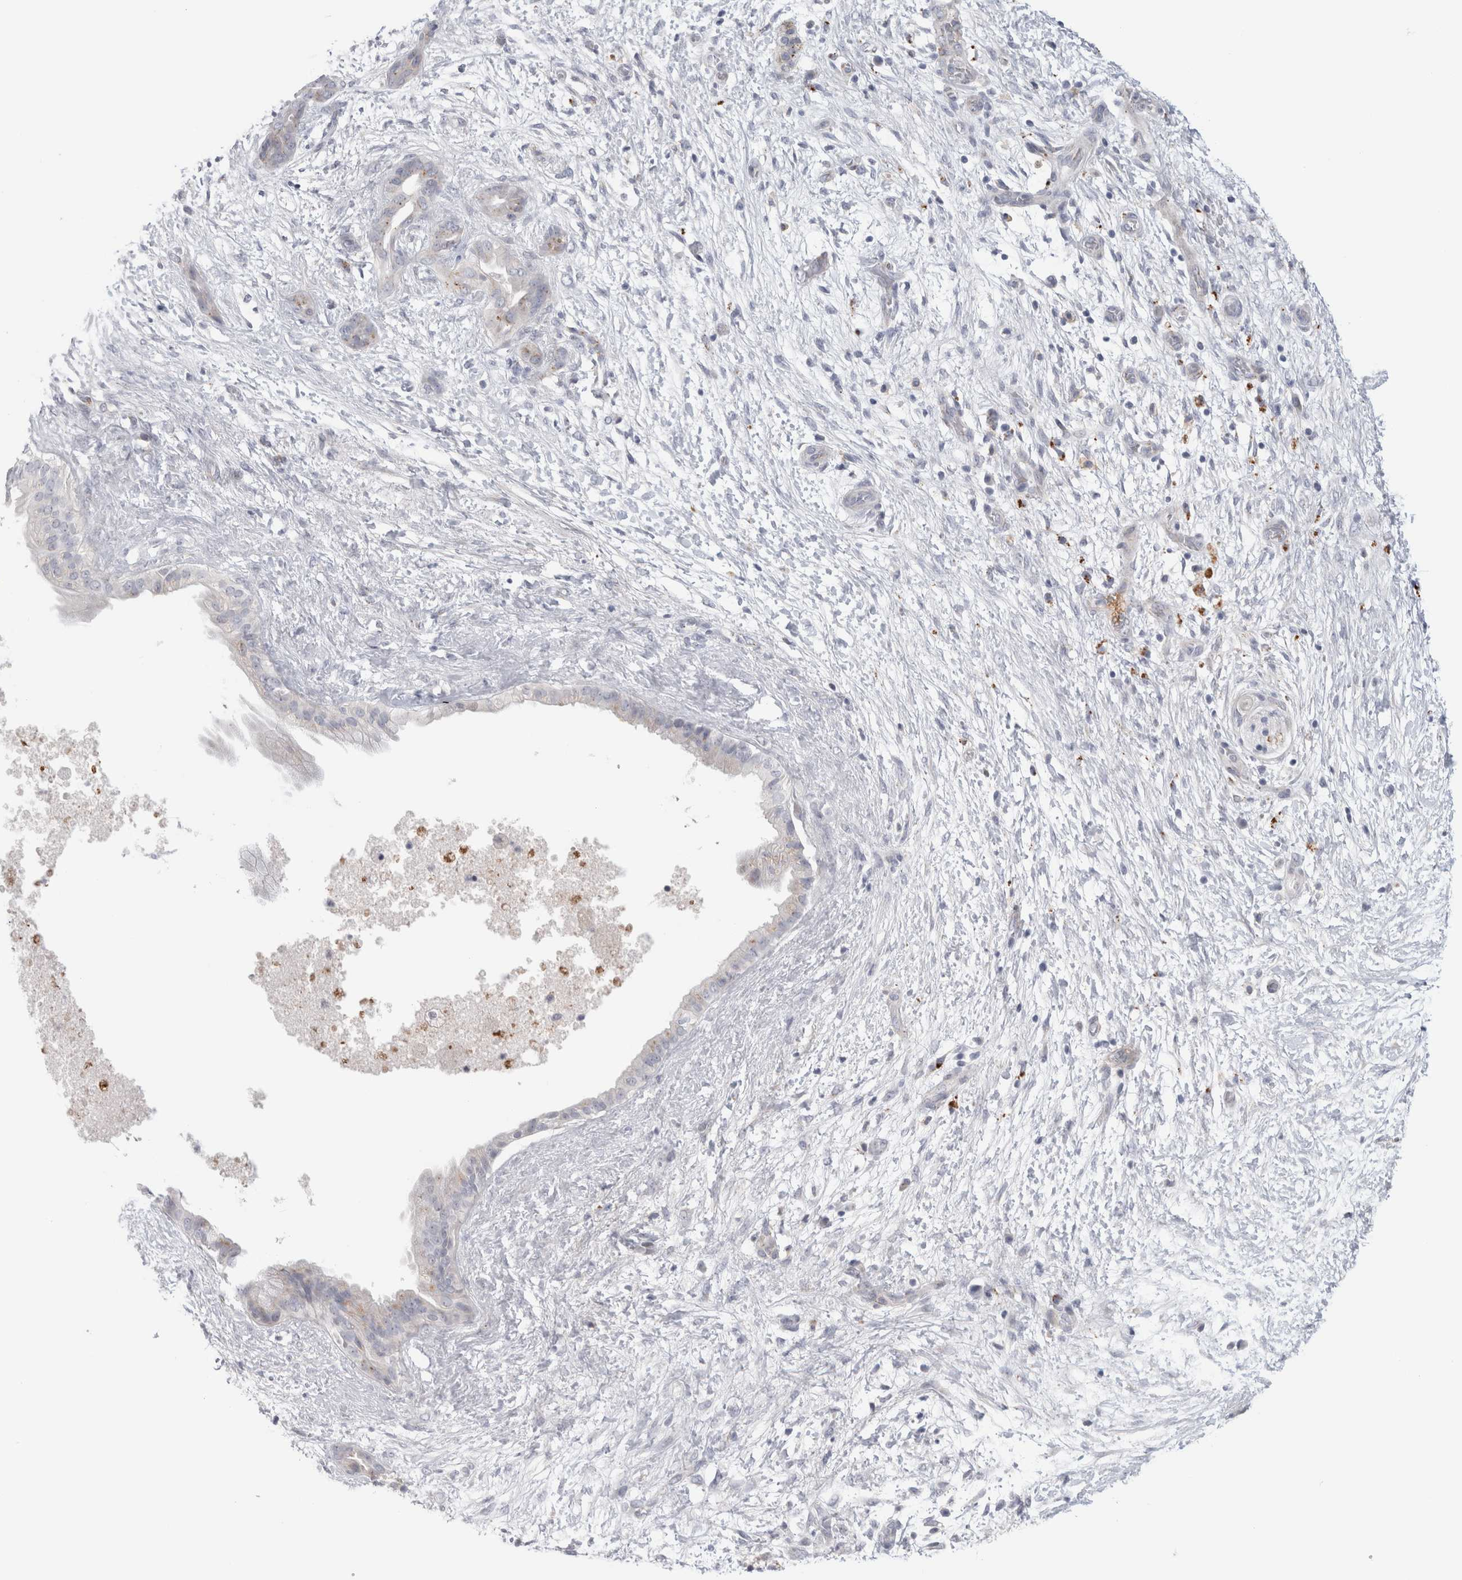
{"staining": {"intensity": "weak", "quantity": "25%-75%", "location": "cytoplasmic/membranous"}, "tissue": "pancreatic cancer", "cell_type": "Tumor cells", "image_type": "cancer", "snomed": [{"axis": "morphology", "description": "Adenocarcinoma, NOS"}, {"axis": "topography", "description": "Pancreas"}], "caption": "Pancreatic cancer stained with a protein marker demonstrates weak staining in tumor cells.", "gene": "ANKMY1", "patient": {"sex": "female", "age": 78}}